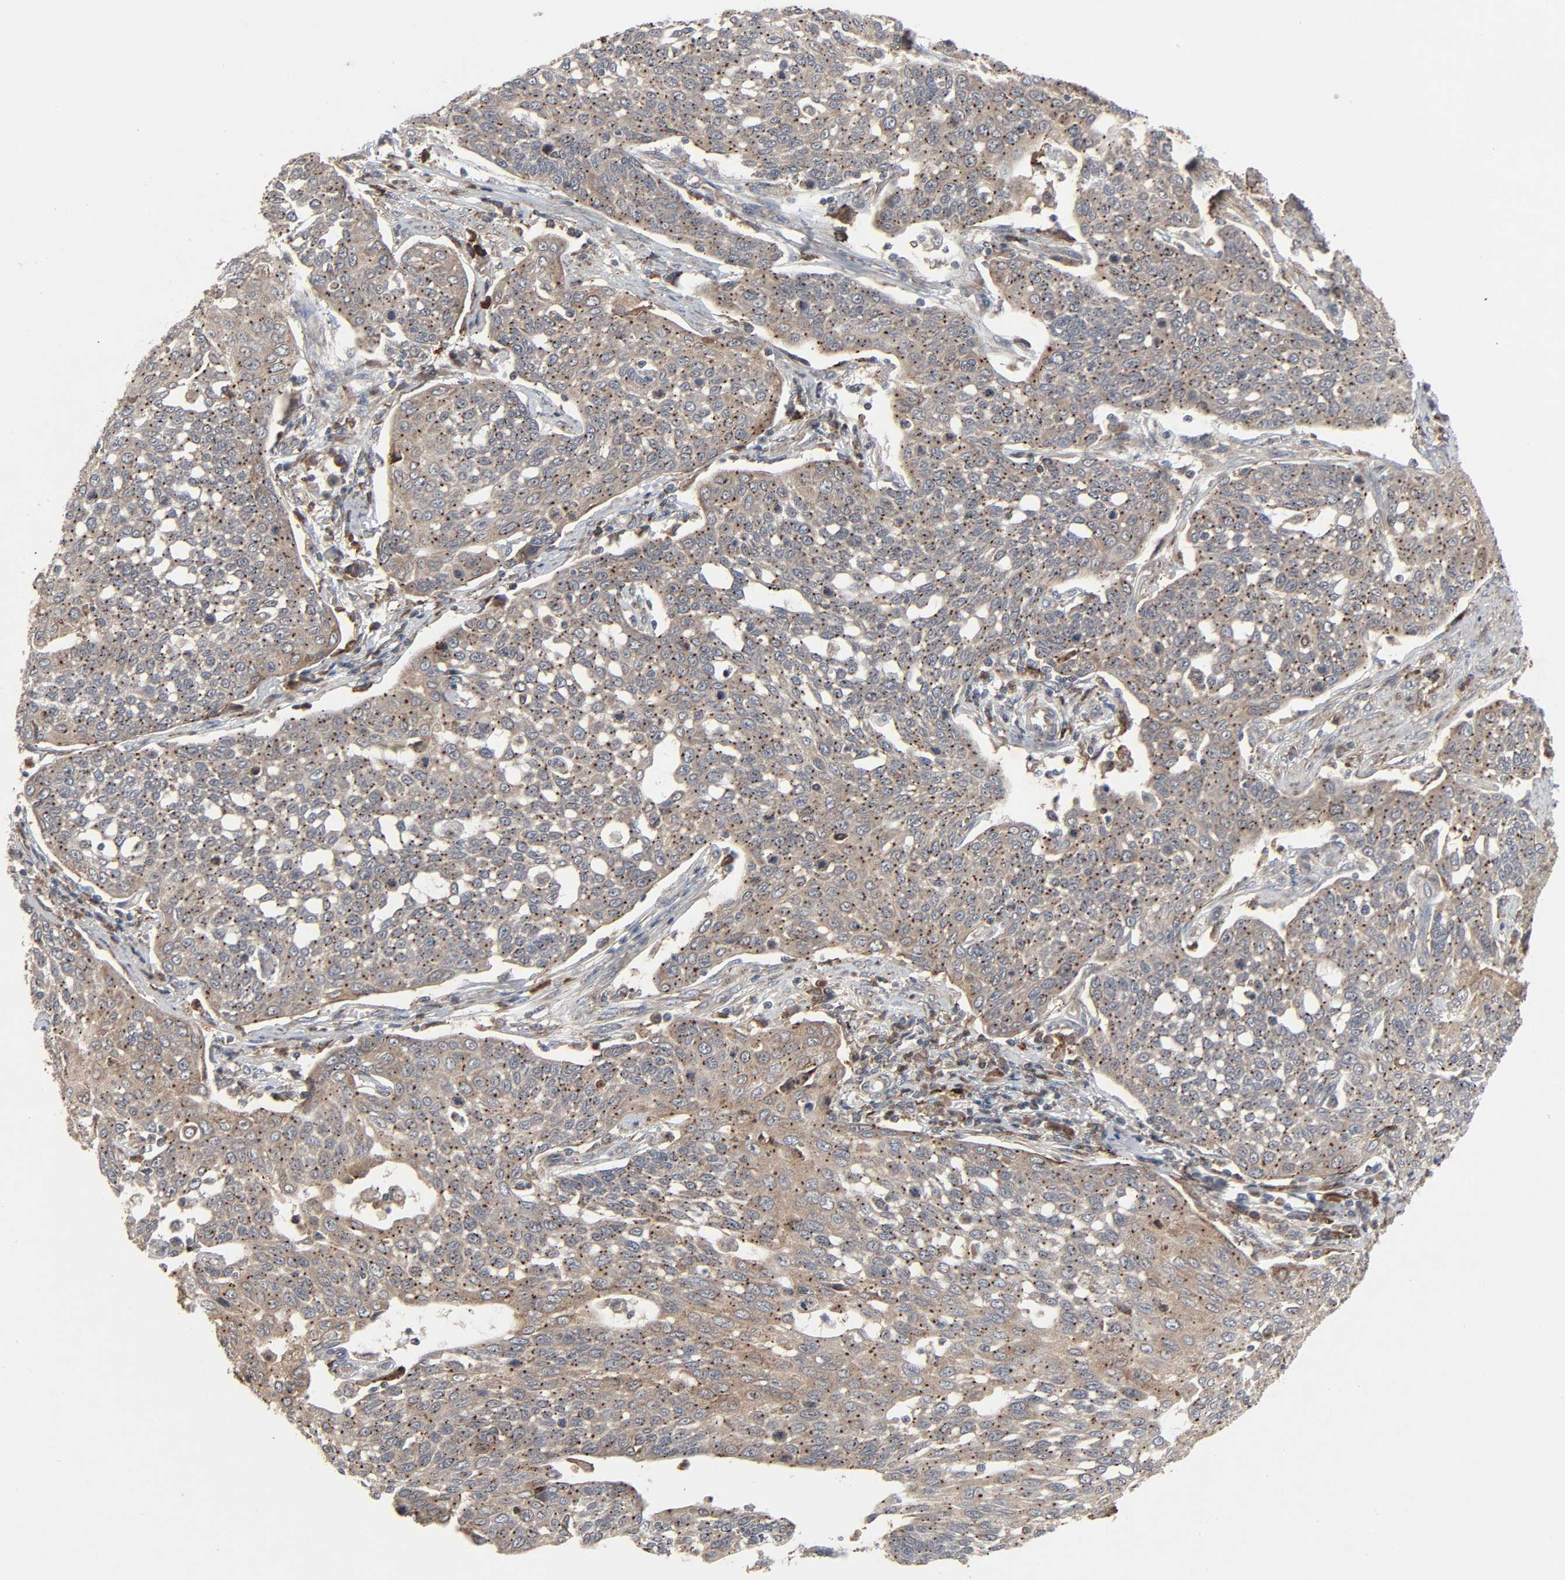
{"staining": {"intensity": "moderate", "quantity": ">75%", "location": "cytoplasmic/membranous"}, "tissue": "cervical cancer", "cell_type": "Tumor cells", "image_type": "cancer", "snomed": [{"axis": "morphology", "description": "Squamous cell carcinoma, NOS"}, {"axis": "topography", "description": "Cervix"}], "caption": "This micrograph demonstrates immunohistochemistry (IHC) staining of cervical cancer (squamous cell carcinoma), with medium moderate cytoplasmic/membranous positivity in approximately >75% of tumor cells.", "gene": "ADCY4", "patient": {"sex": "female", "age": 34}}